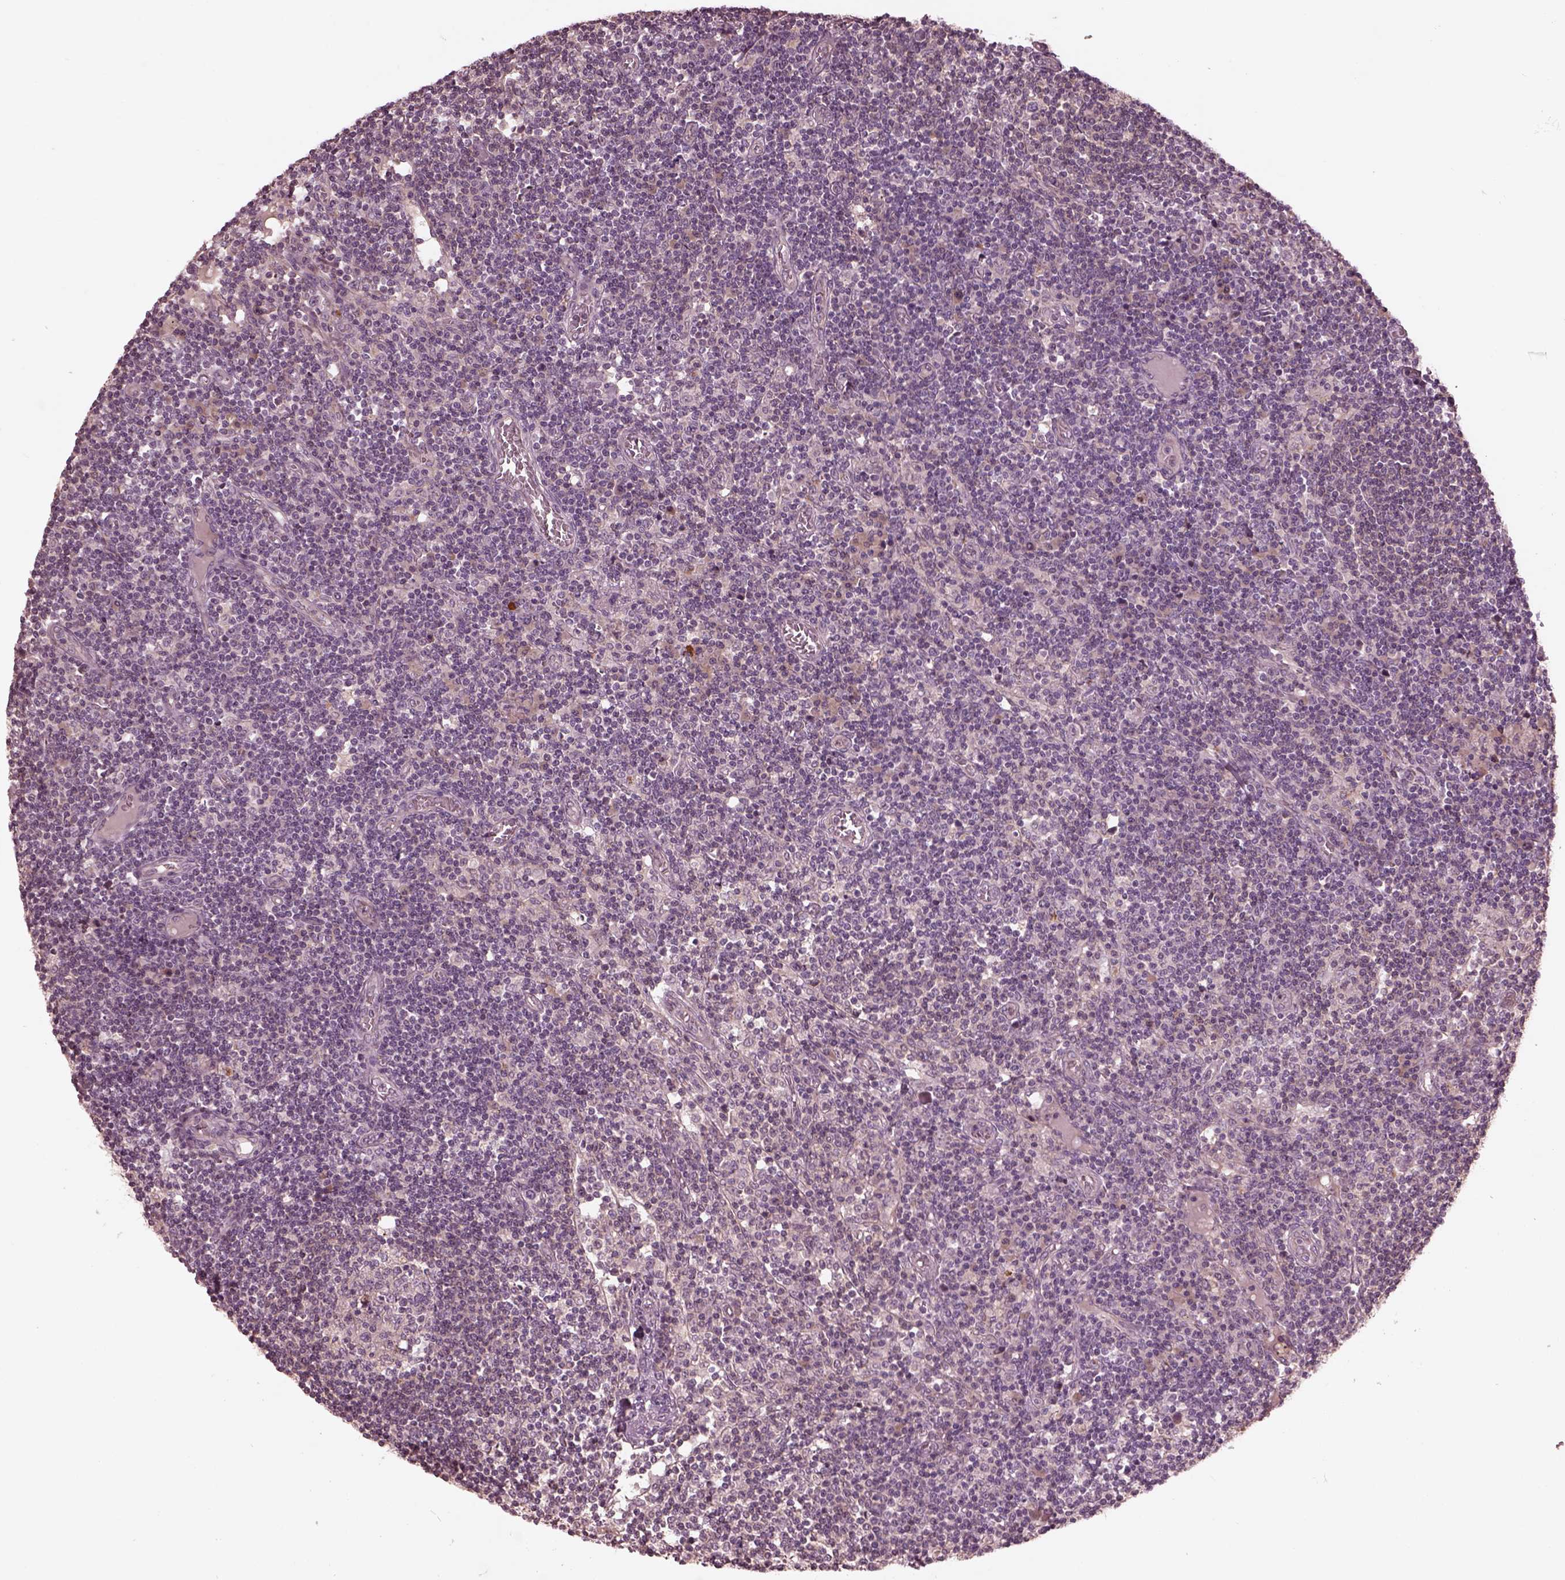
{"staining": {"intensity": "negative", "quantity": "none", "location": "none"}, "tissue": "lymph node", "cell_type": "Germinal center cells", "image_type": "normal", "snomed": [{"axis": "morphology", "description": "Normal tissue, NOS"}, {"axis": "topography", "description": "Lymph node"}], "caption": "An immunohistochemistry (IHC) photomicrograph of normal lymph node is shown. There is no staining in germinal center cells of lymph node.", "gene": "VWA5B1", "patient": {"sex": "female", "age": 72}}